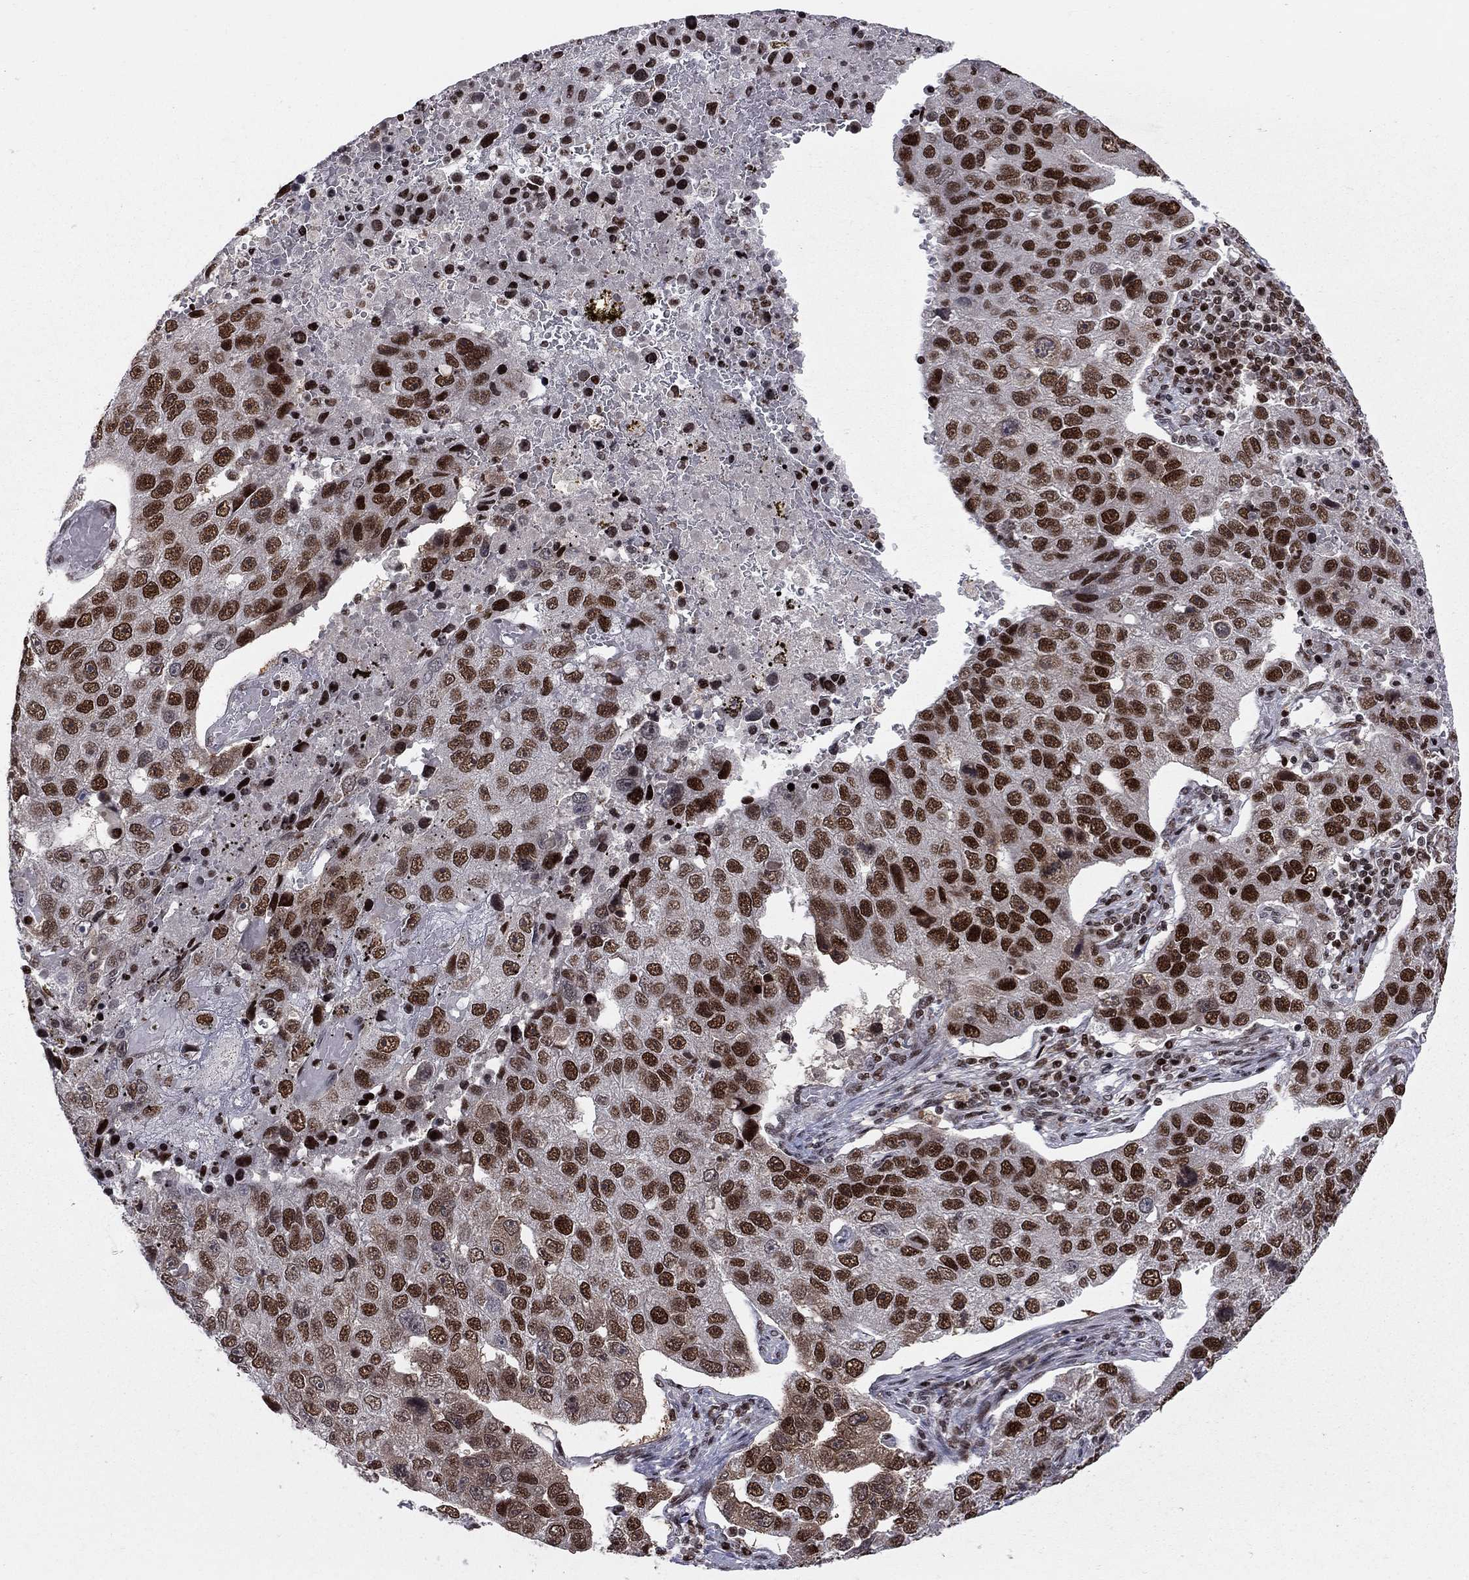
{"staining": {"intensity": "strong", "quantity": ">75%", "location": "nuclear"}, "tissue": "pancreatic cancer", "cell_type": "Tumor cells", "image_type": "cancer", "snomed": [{"axis": "morphology", "description": "Adenocarcinoma, NOS"}, {"axis": "topography", "description": "Pancreas"}], "caption": "Immunohistochemistry staining of pancreatic adenocarcinoma, which exhibits high levels of strong nuclear staining in approximately >75% of tumor cells indicating strong nuclear protein expression. The staining was performed using DAB (3,3'-diaminobenzidine) (brown) for protein detection and nuclei were counterstained in hematoxylin (blue).", "gene": "RNASEH2C", "patient": {"sex": "female", "age": 61}}